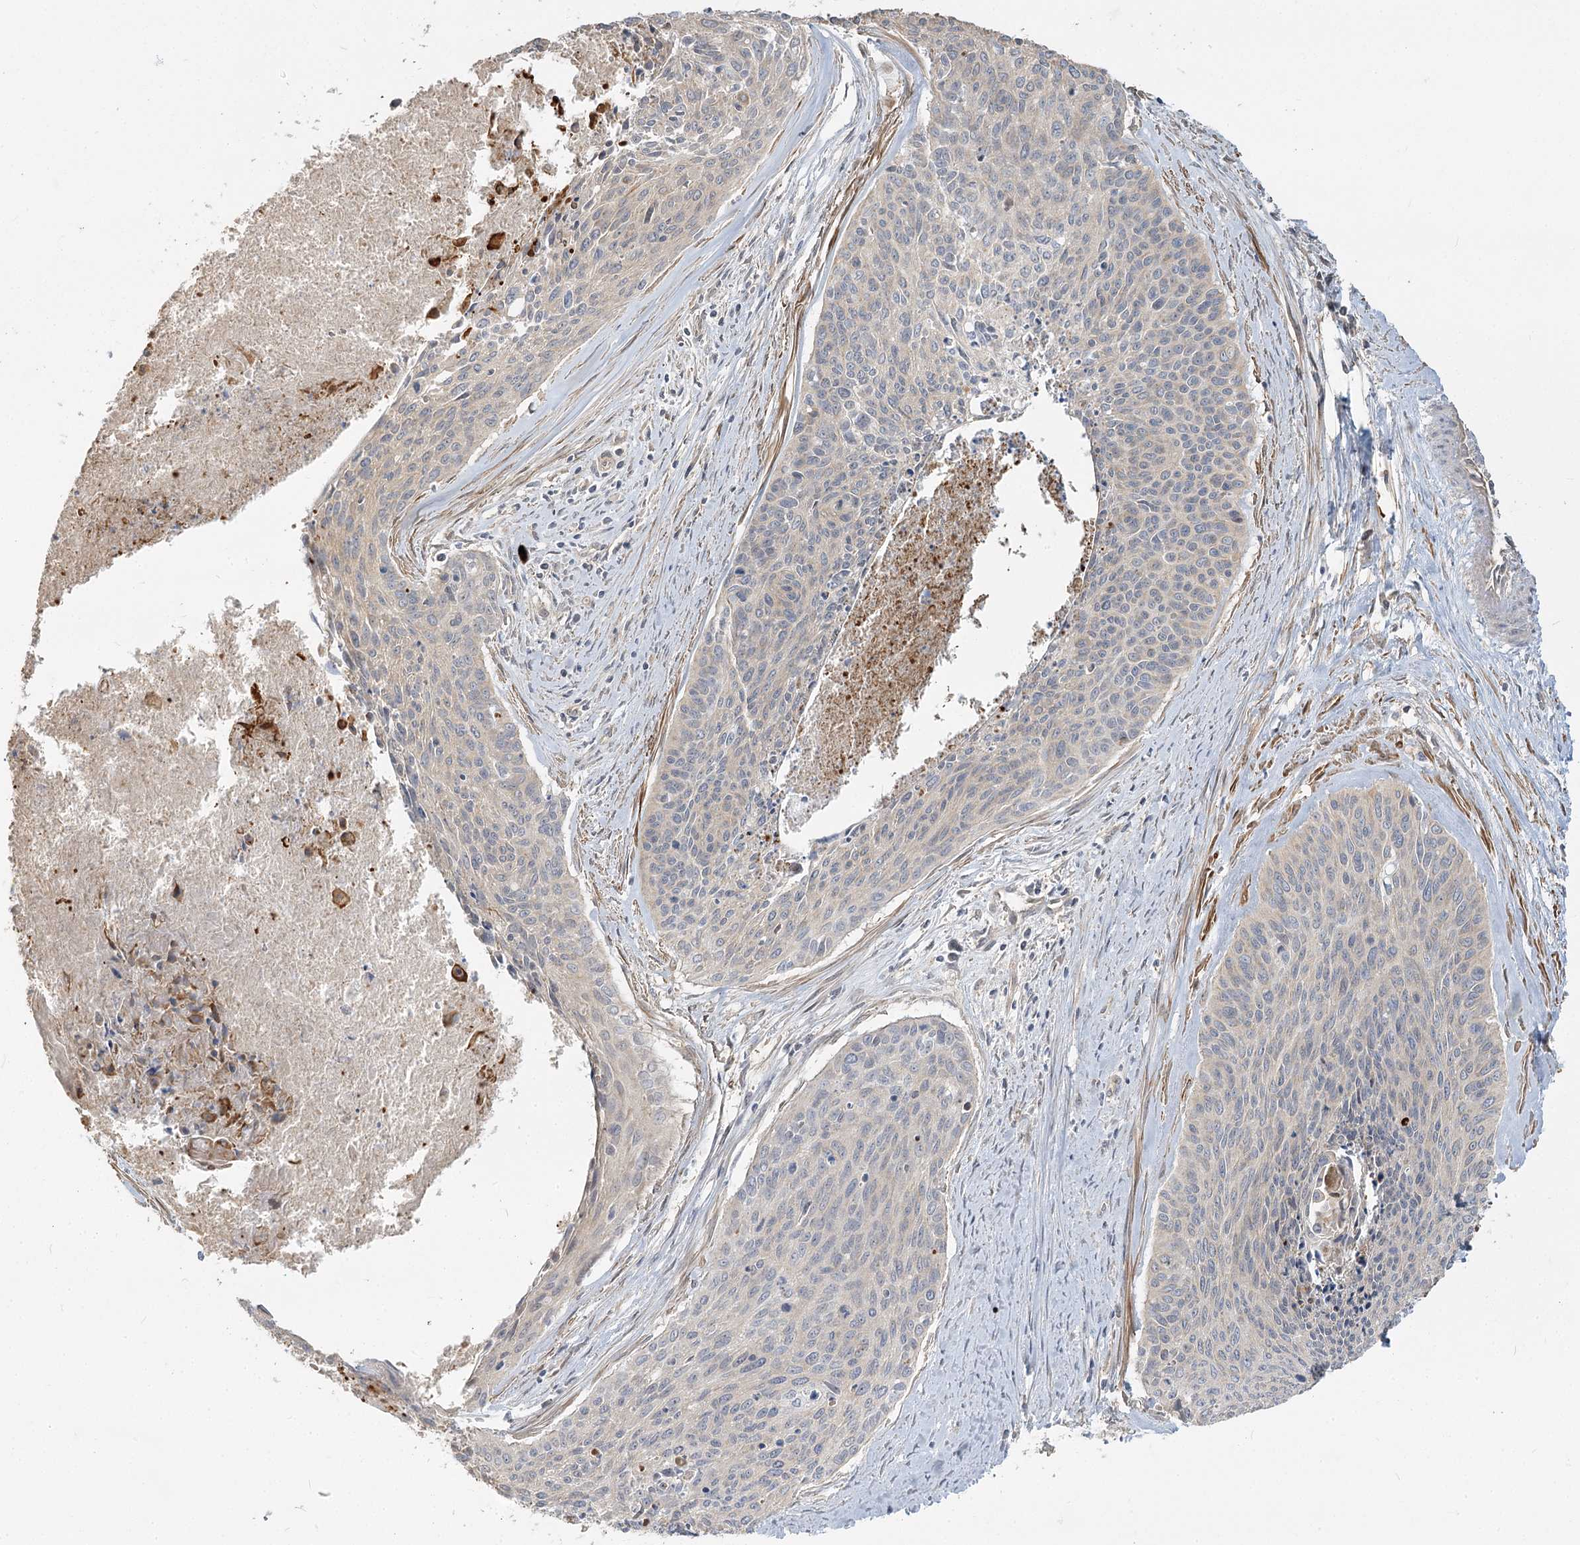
{"staining": {"intensity": "negative", "quantity": "none", "location": "none"}, "tissue": "cervical cancer", "cell_type": "Tumor cells", "image_type": "cancer", "snomed": [{"axis": "morphology", "description": "Squamous cell carcinoma, NOS"}, {"axis": "topography", "description": "Cervix"}], "caption": "DAB (3,3'-diaminobenzidine) immunohistochemical staining of cervical cancer (squamous cell carcinoma) exhibits no significant positivity in tumor cells.", "gene": "GUCY2C", "patient": {"sex": "female", "age": 55}}